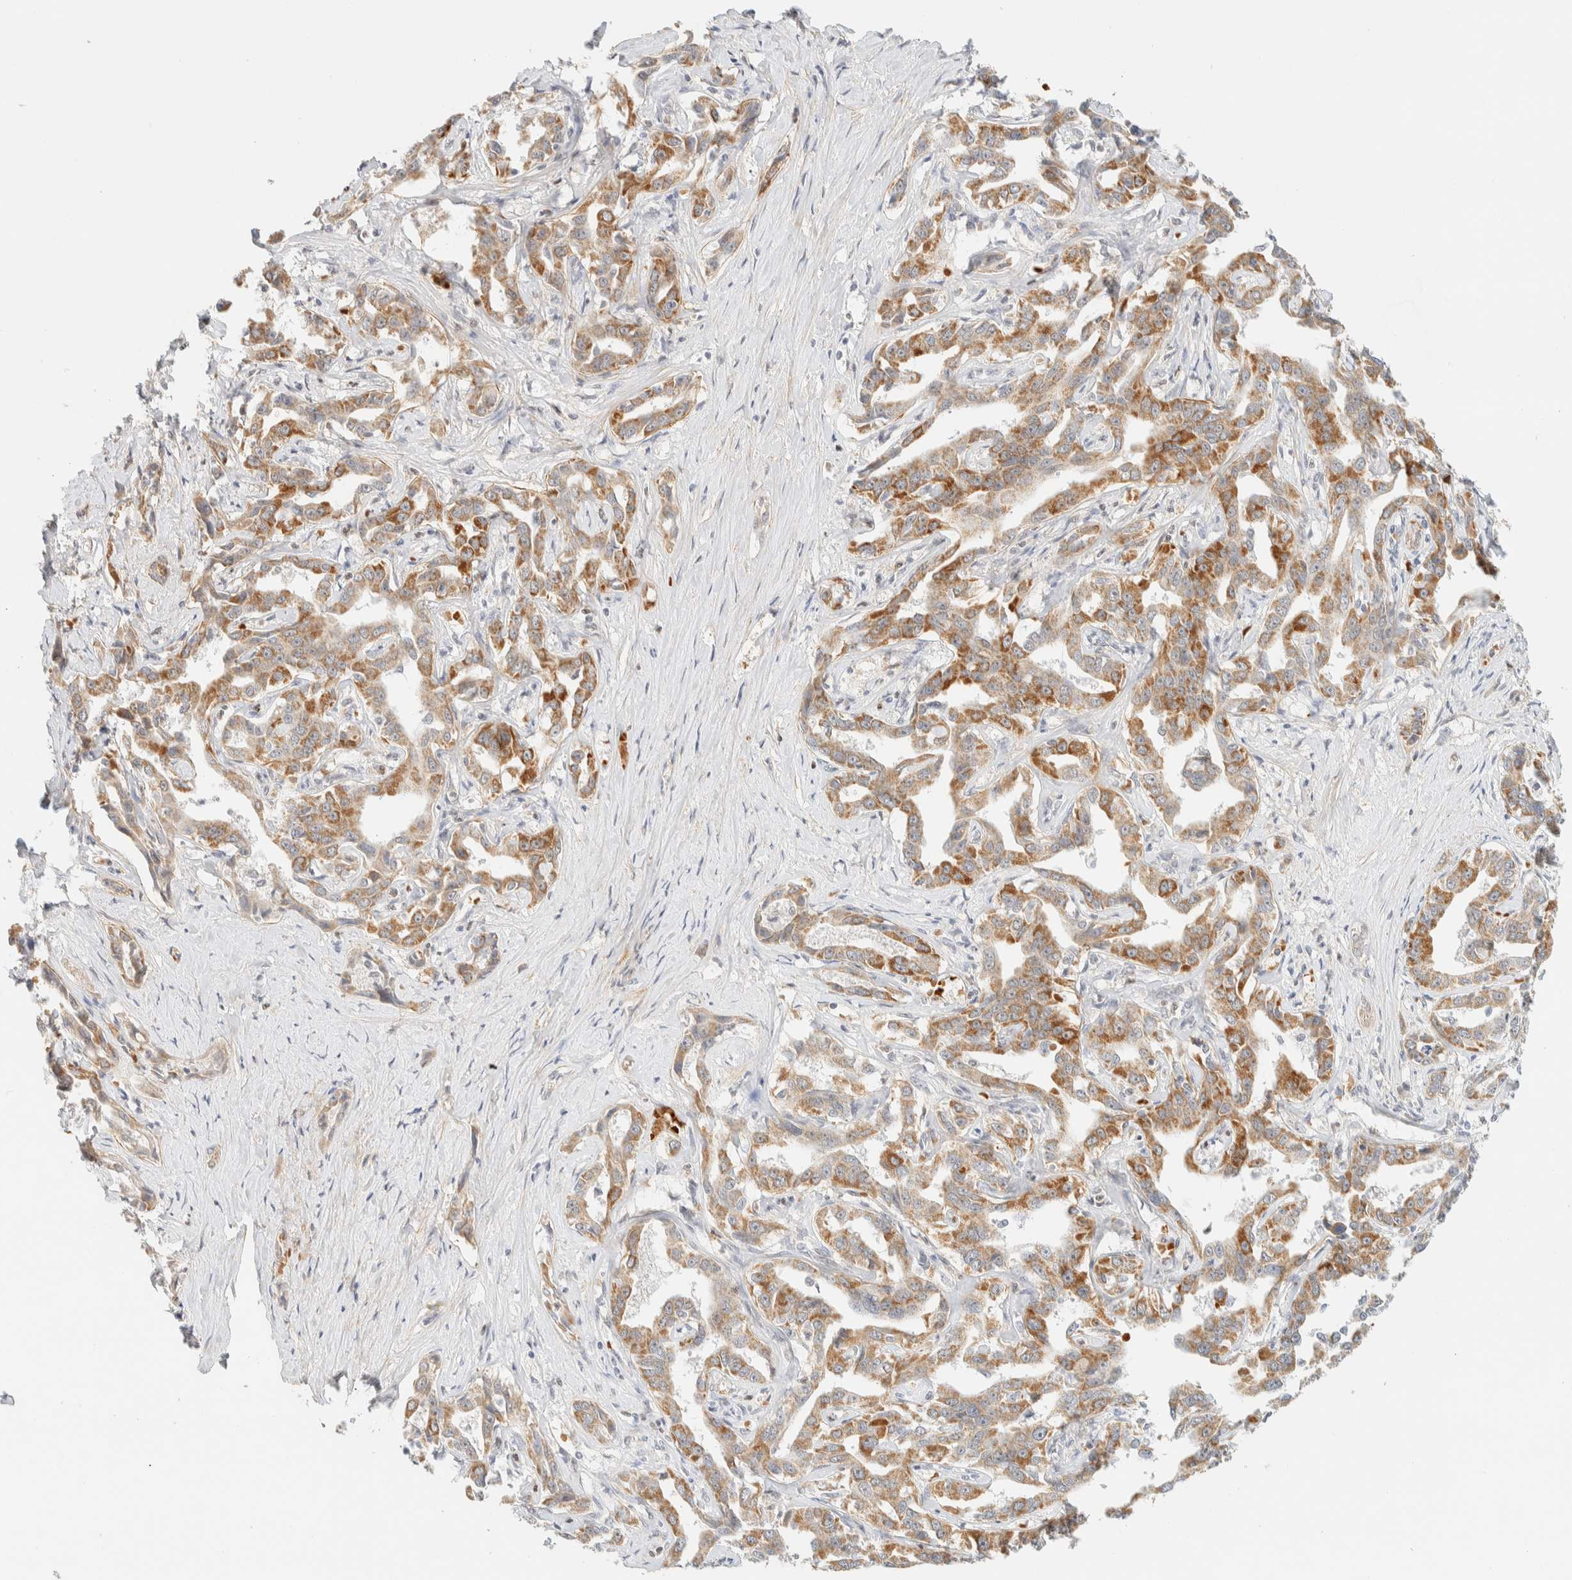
{"staining": {"intensity": "moderate", "quantity": ">75%", "location": "cytoplasmic/membranous"}, "tissue": "liver cancer", "cell_type": "Tumor cells", "image_type": "cancer", "snomed": [{"axis": "morphology", "description": "Cholangiocarcinoma"}, {"axis": "topography", "description": "Liver"}], "caption": "Brown immunohistochemical staining in human cholangiocarcinoma (liver) displays moderate cytoplasmic/membranous expression in about >75% of tumor cells.", "gene": "TNK1", "patient": {"sex": "male", "age": 59}}